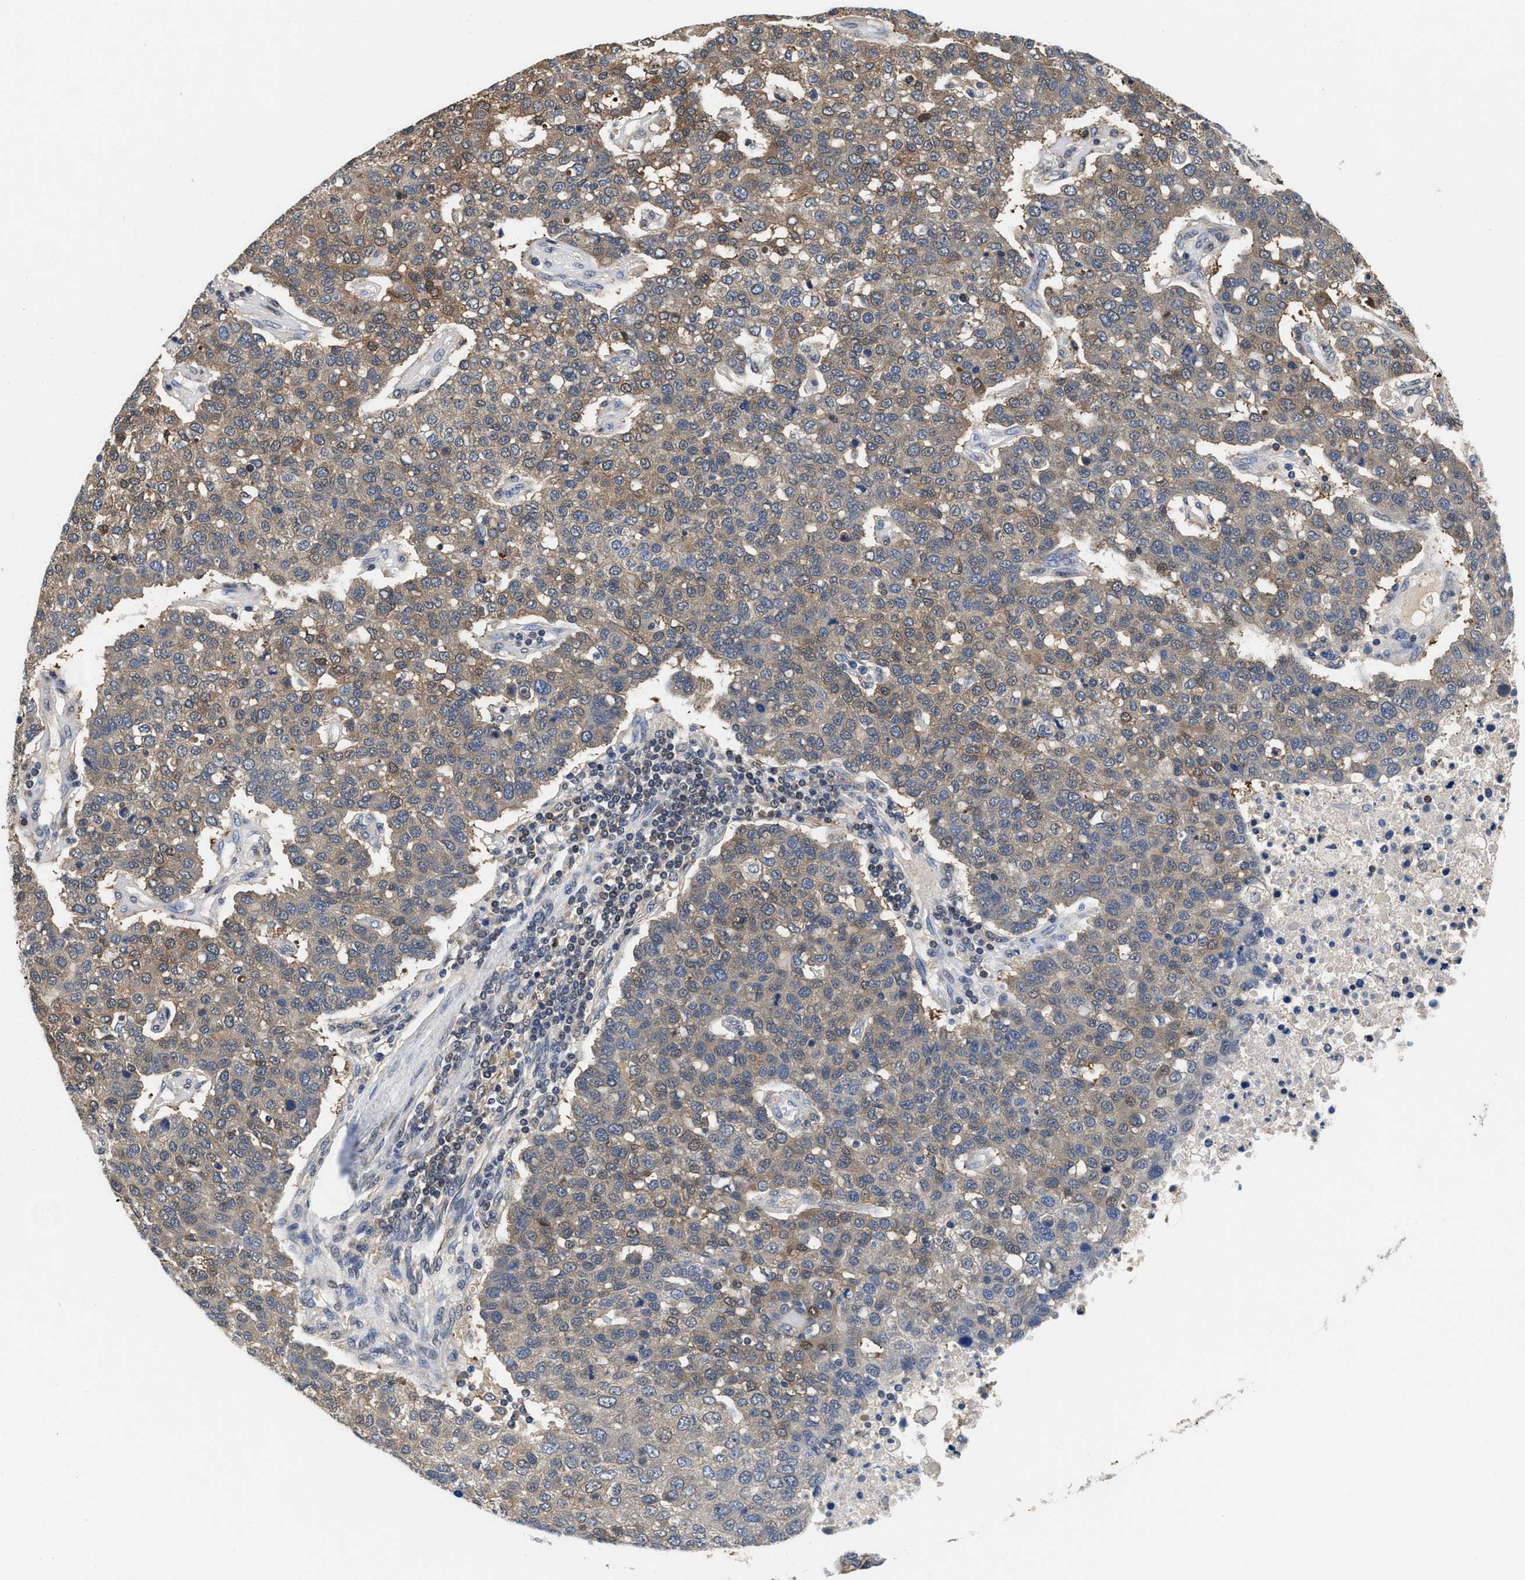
{"staining": {"intensity": "weak", "quantity": ">75%", "location": "cytoplasmic/membranous"}, "tissue": "pancreatic cancer", "cell_type": "Tumor cells", "image_type": "cancer", "snomed": [{"axis": "morphology", "description": "Adenocarcinoma, NOS"}, {"axis": "topography", "description": "Pancreas"}], "caption": "This image shows IHC staining of human pancreatic cancer (adenocarcinoma), with low weak cytoplasmic/membranous staining in approximately >75% of tumor cells.", "gene": "KIF12", "patient": {"sex": "female", "age": 61}}